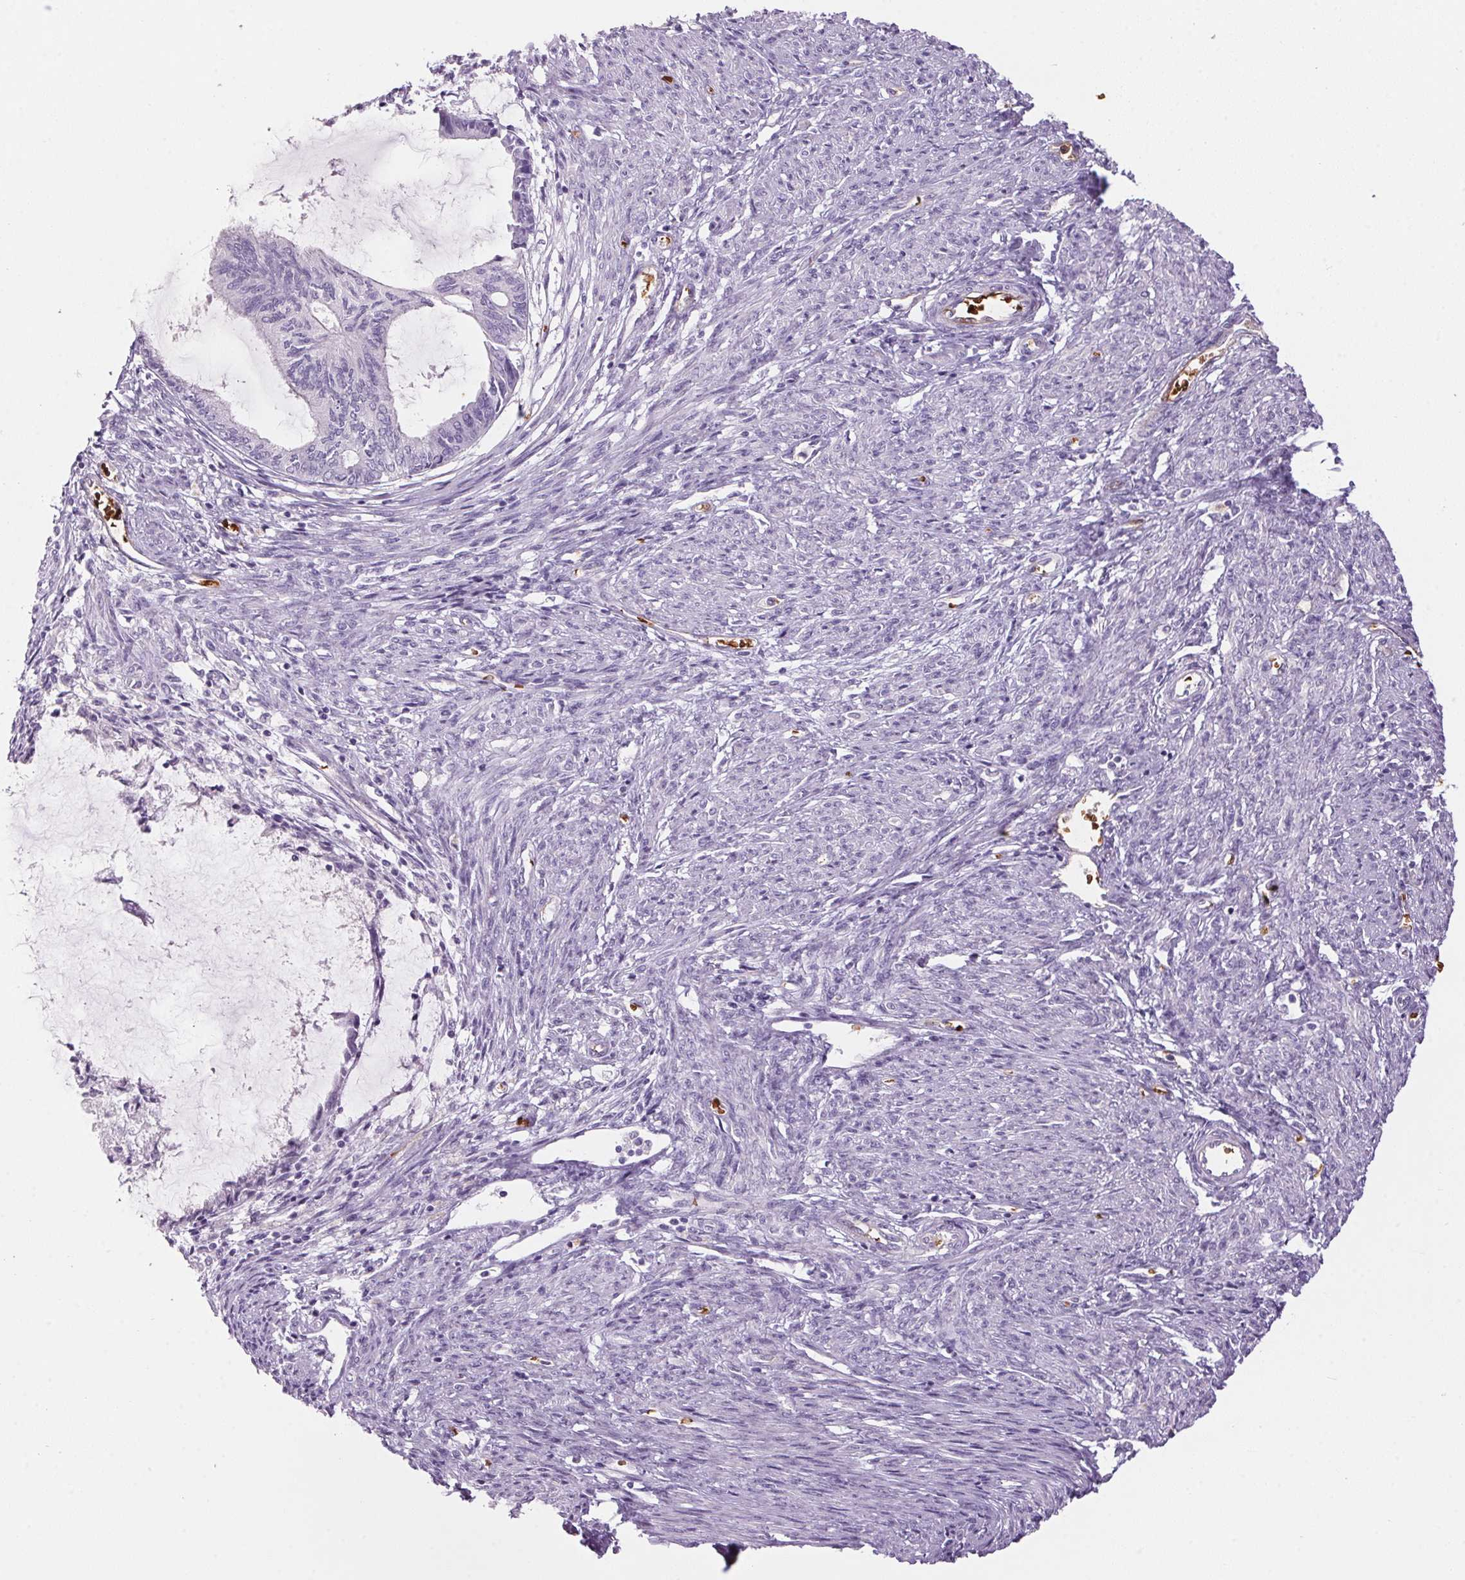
{"staining": {"intensity": "negative", "quantity": "none", "location": "none"}, "tissue": "endometrial cancer", "cell_type": "Tumor cells", "image_type": "cancer", "snomed": [{"axis": "morphology", "description": "Adenocarcinoma, NOS"}, {"axis": "topography", "description": "Endometrium"}], "caption": "An image of human endometrial adenocarcinoma is negative for staining in tumor cells.", "gene": "HBQ1", "patient": {"sex": "female", "age": 86}}